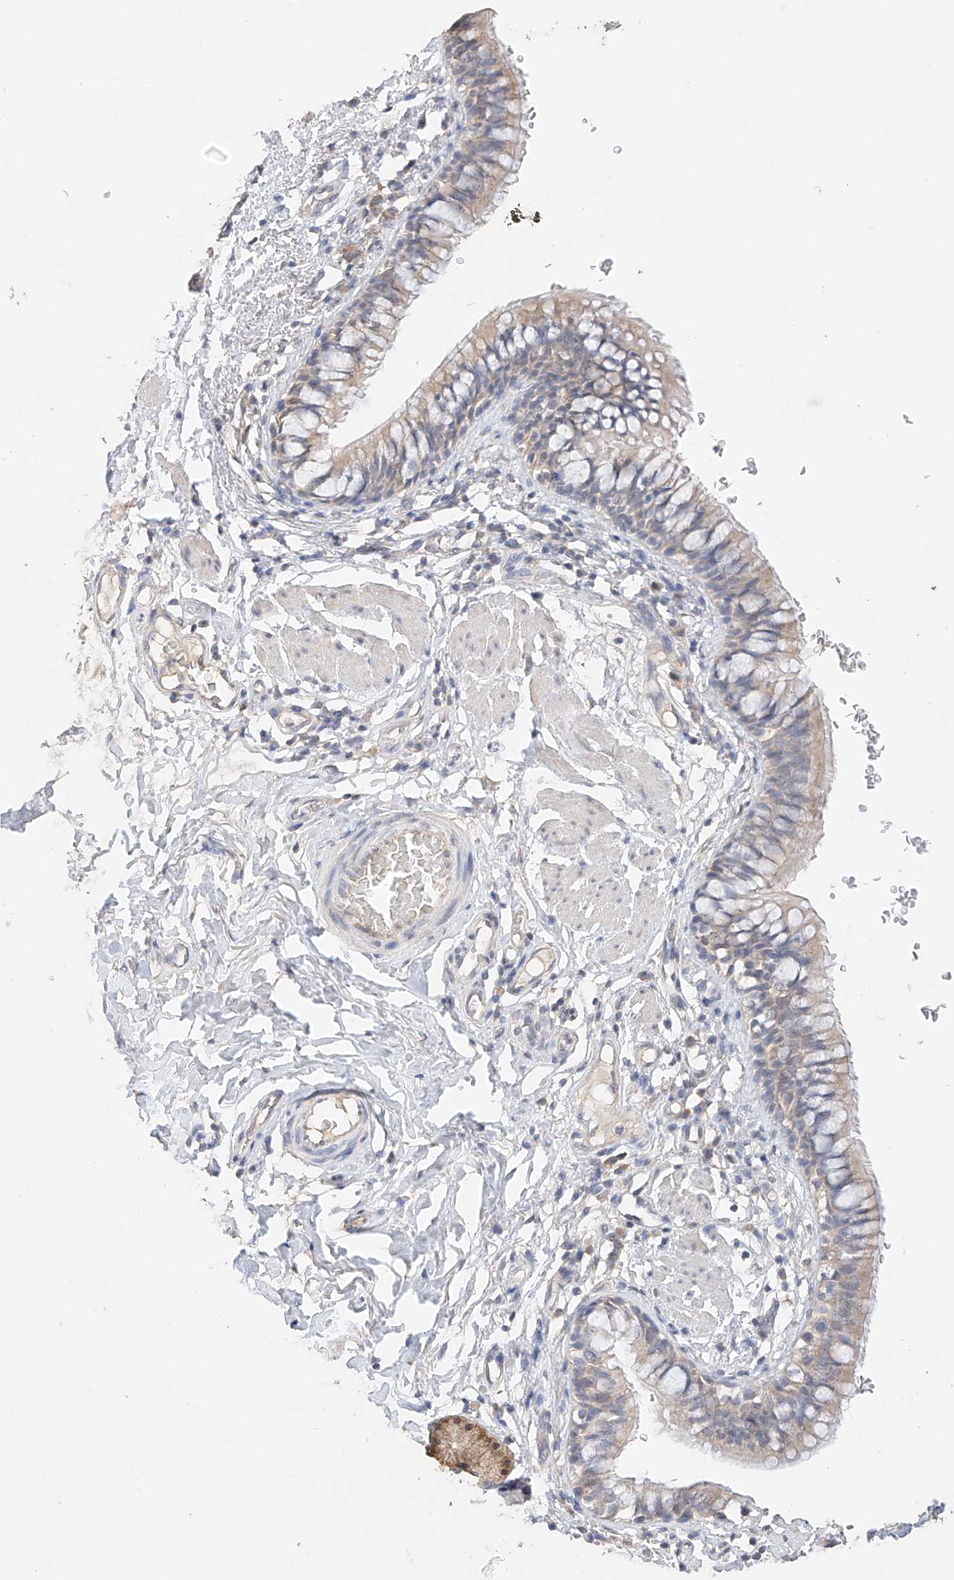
{"staining": {"intensity": "weak", "quantity": ">75%", "location": "cytoplasmic/membranous"}, "tissue": "bronchus", "cell_type": "Respiratory epithelial cells", "image_type": "normal", "snomed": [{"axis": "morphology", "description": "Normal tissue, NOS"}, {"axis": "topography", "description": "Cartilage tissue"}, {"axis": "topography", "description": "Bronchus"}], "caption": "Unremarkable bronchus displays weak cytoplasmic/membranous expression in approximately >75% of respiratory epithelial cells, visualized by immunohistochemistry. The staining is performed using DAB brown chromogen to label protein expression. The nuclei are counter-stained blue using hematoxylin.", "gene": "IL22RA2", "patient": {"sex": "female", "age": 36}}